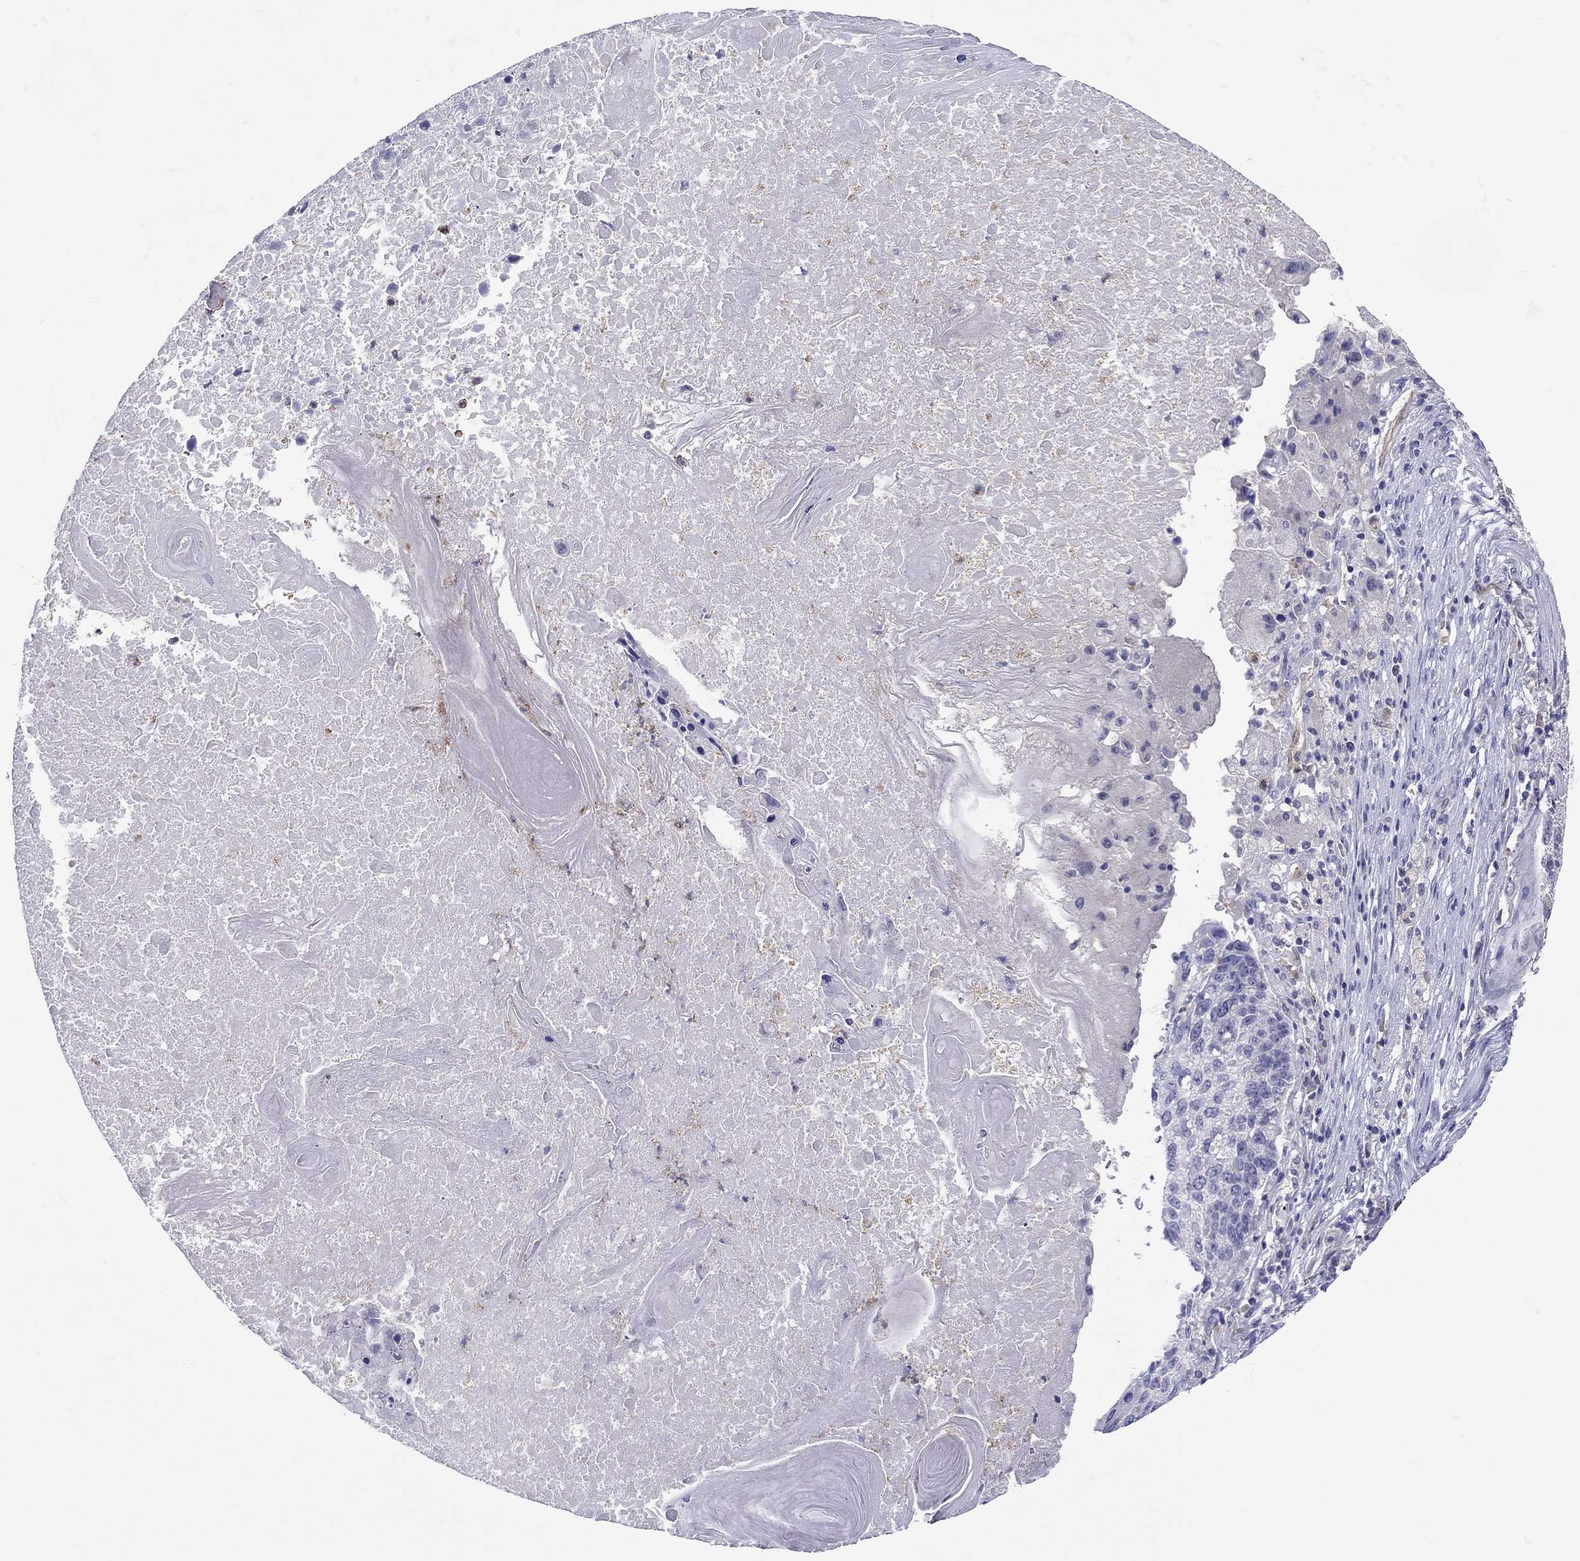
{"staining": {"intensity": "negative", "quantity": "none", "location": "none"}, "tissue": "lung cancer", "cell_type": "Tumor cells", "image_type": "cancer", "snomed": [{"axis": "morphology", "description": "Squamous cell carcinoma, NOS"}, {"axis": "topography", "description": "Lung"}], "caption": "Human lung squamous cell carcinoma stained for a protein using IHC shows no staining in tumor cells.", "gene": "ABCG4", "patient": {"sex": "male", "age": 73}}